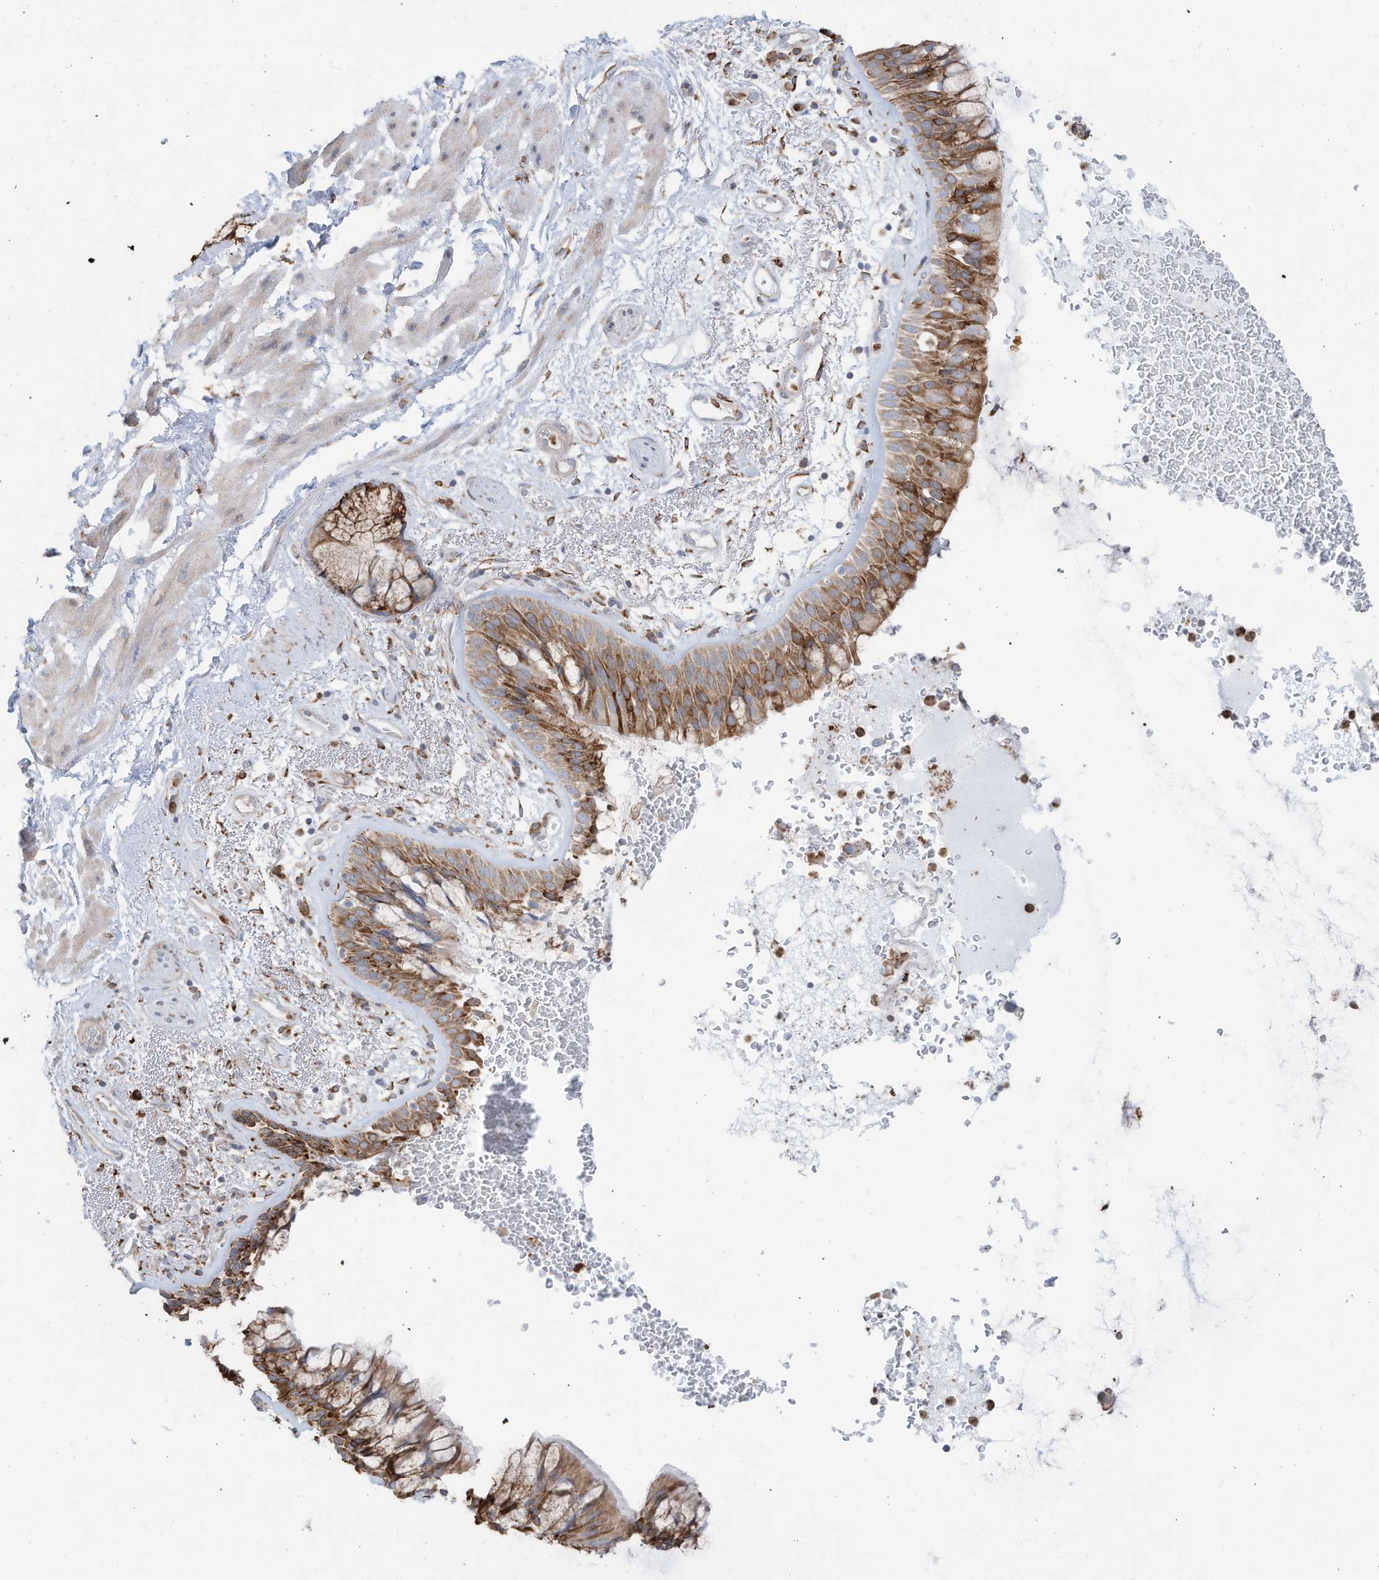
{"staining": {"intensity": "moderate", "quantity": ">75%", "location": "cytoplasmic/membranous"}, "tissue": "bronchus", "cell_type": "Respiratory epithelial cells", "image_type": "normal", "snomed": [{"axis": "morphology", "description": "Normal tissue, NOS"}, {"axis": "morphology", "description": "Squamous cell carcinoma, NOS"}, {"axis": "topography", "description": "Lymph node"}, {"axis": "topography", "description": "Bronchus"}, {"axis": "topography", "description": "Lung"}], "caption": "Immunohistochemistry (DAB (3,3'-diaminobenzidine)) staining of benign bronchus displays moderate cytoplasmic/membranous protein staining in approximately >75% of respiratory epithelial cells. (brown staining indicates protein expression, while blue staining denotes nuclei).", "gene": "ZNF354C", "patient": {"sex": "male", "age": 66}}